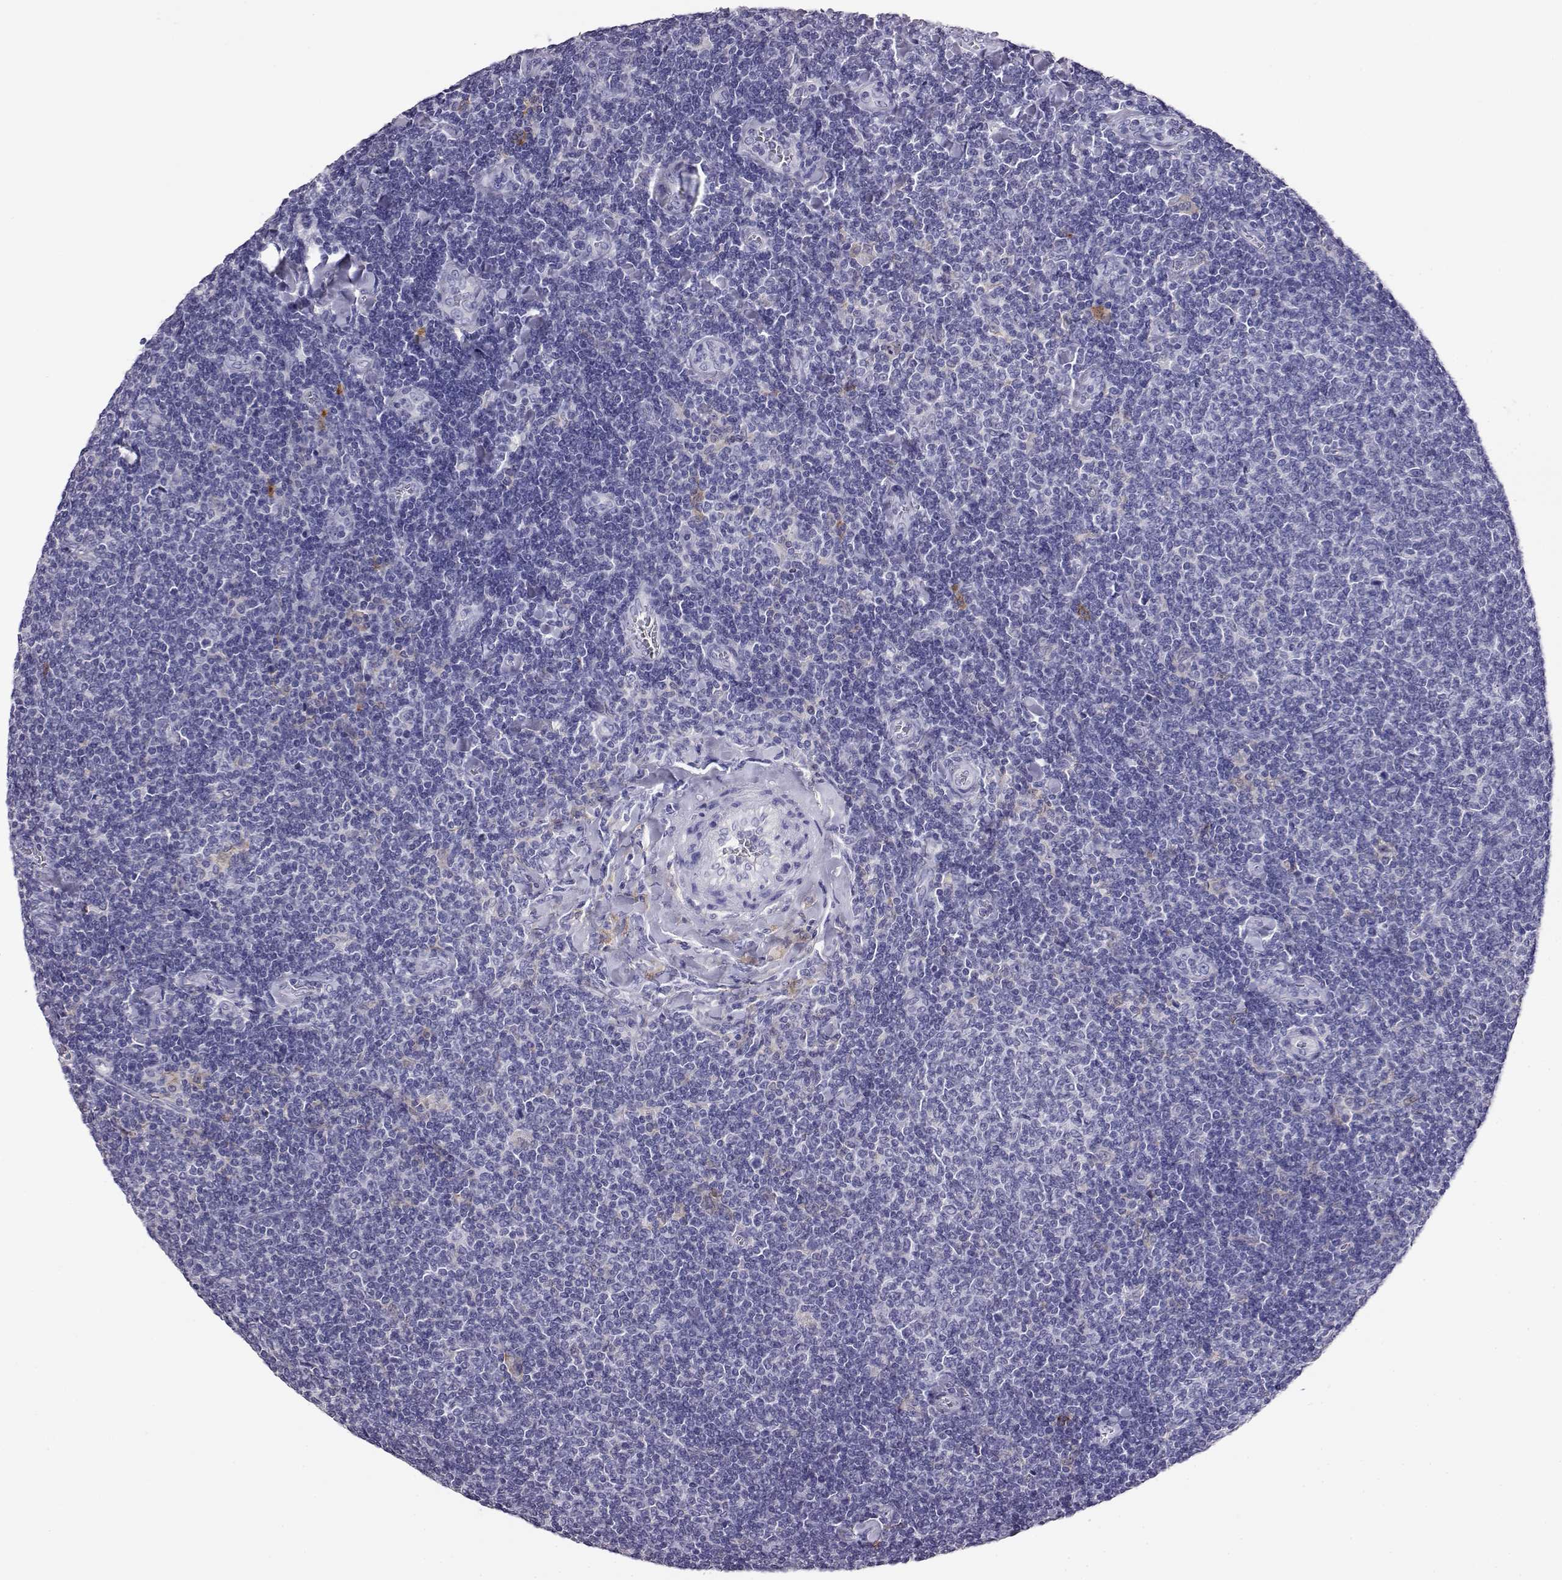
{"staining": {"intensity": "negative", "quantity": "none", "location": "none"}, "tissue": "lymphoma", "cell_type": "Tumor cells", "image_type": "cancer", "snomed": [{"axis": "morphology", "description": "Malignant lymphoma, non-Hodgkin's type, Low grade"}, {"axis": "topography", "description": "Lymph node"}], "caption": "Photomicrograph shows no significant protein positivity in tumor cells of low-grade malignant lymphoma, non-Hodgkin's type.", "gene": "AKR1B1", "patient": {"sex": "male", "age": 52}}